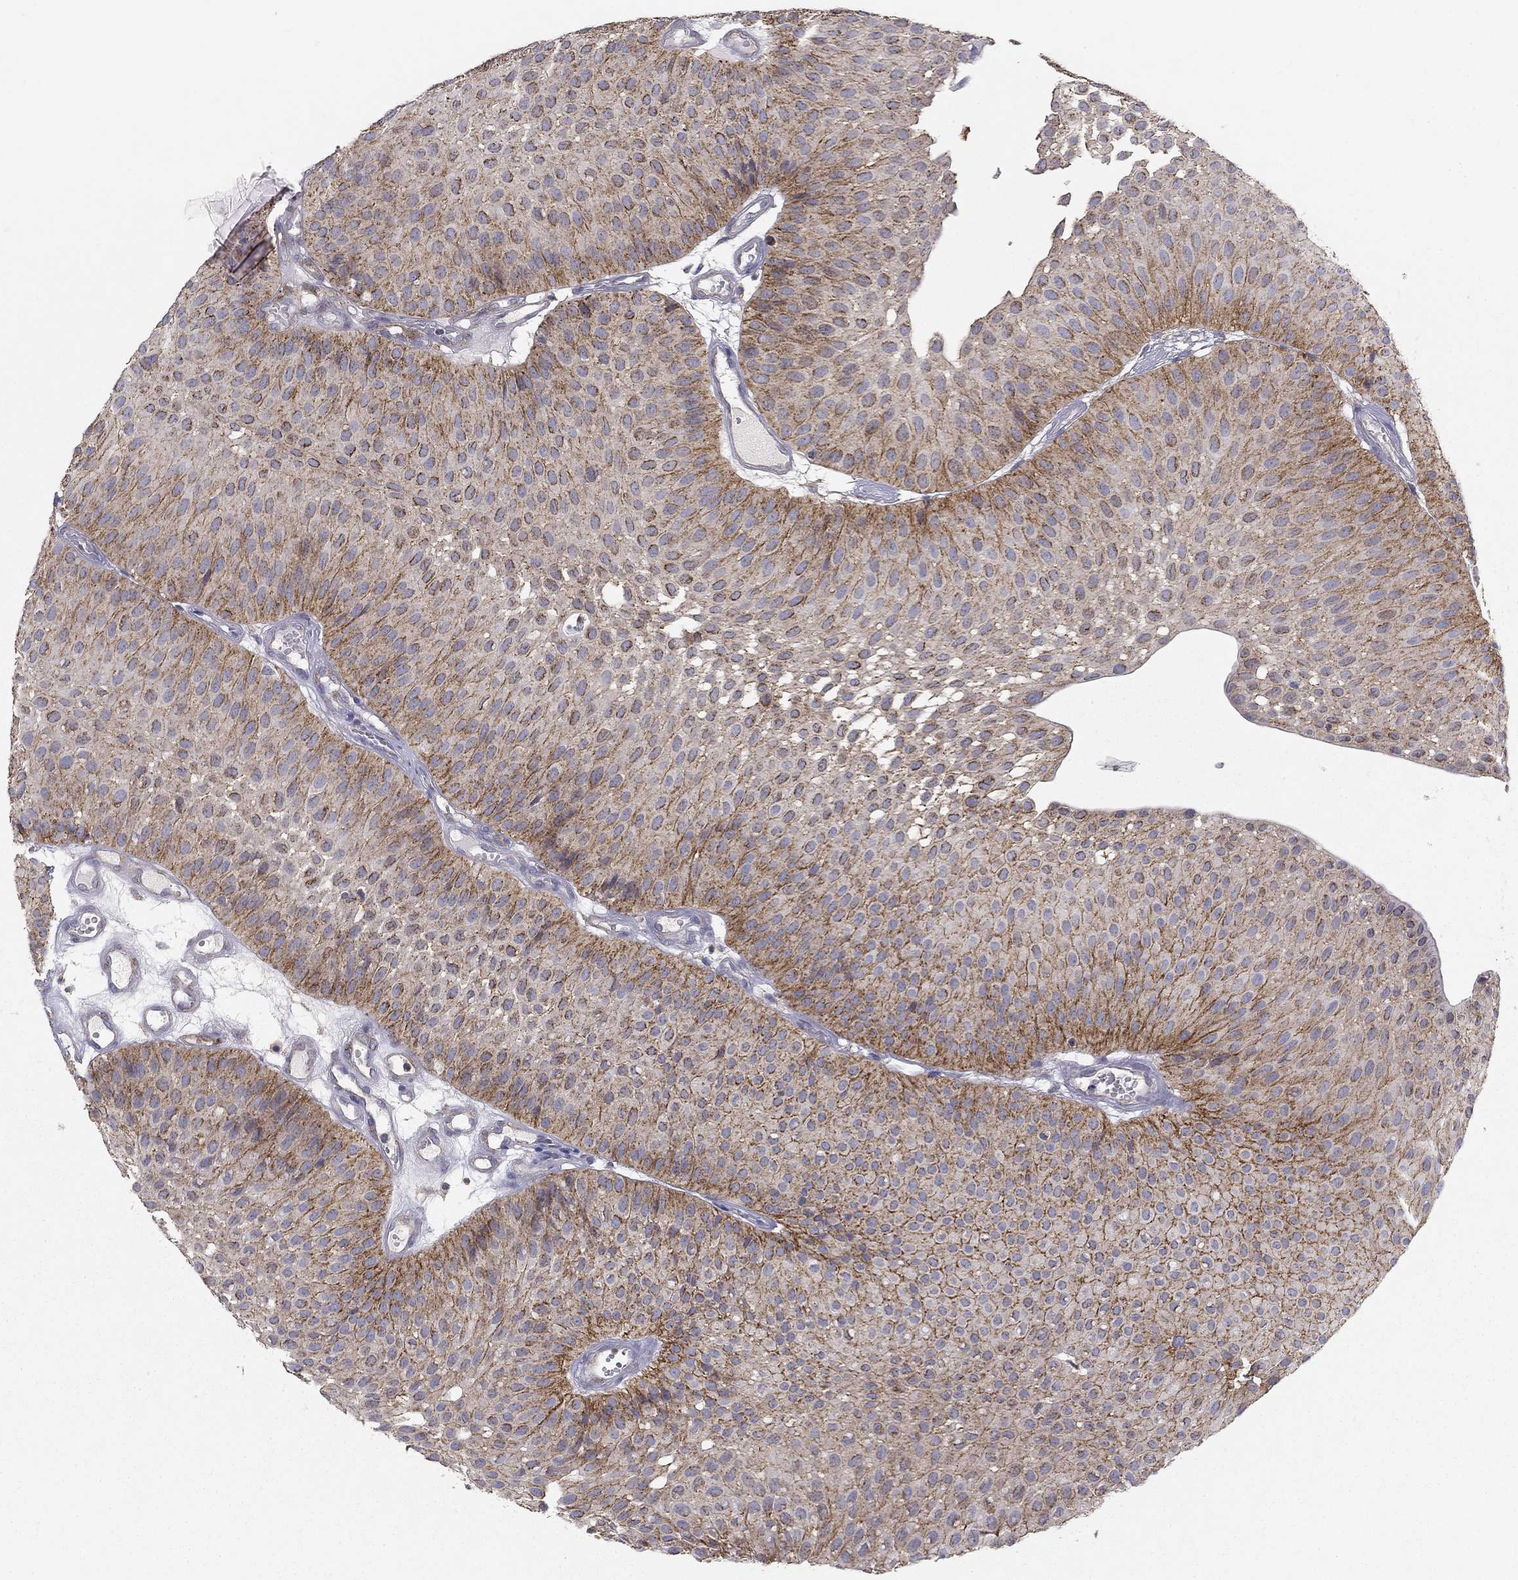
{"staining": {"intensity": "strong", "quantity": "25%-75%", "location": "cytoplasmic/membranous"}, "tissue": "urothelial cancer", "cell_type": "Tumor cells", "image_type": "cancer", "snomed": [{"axis": "morphology", "description": "Urothelial carcinoma, Low grade"}, {"axis": "topography", "description": "Urinary bladder"}], "caption": "Strong cytoplasmic/membranous staining is present in approximately 25%-75% of tumor cells in low-grade urothelial carcinoma. (brown staining indicates protein expression, while blue staining denotes nuclei).", "gene": "SEPTIN3", "patient": {"sex": "male", "age": 64}}